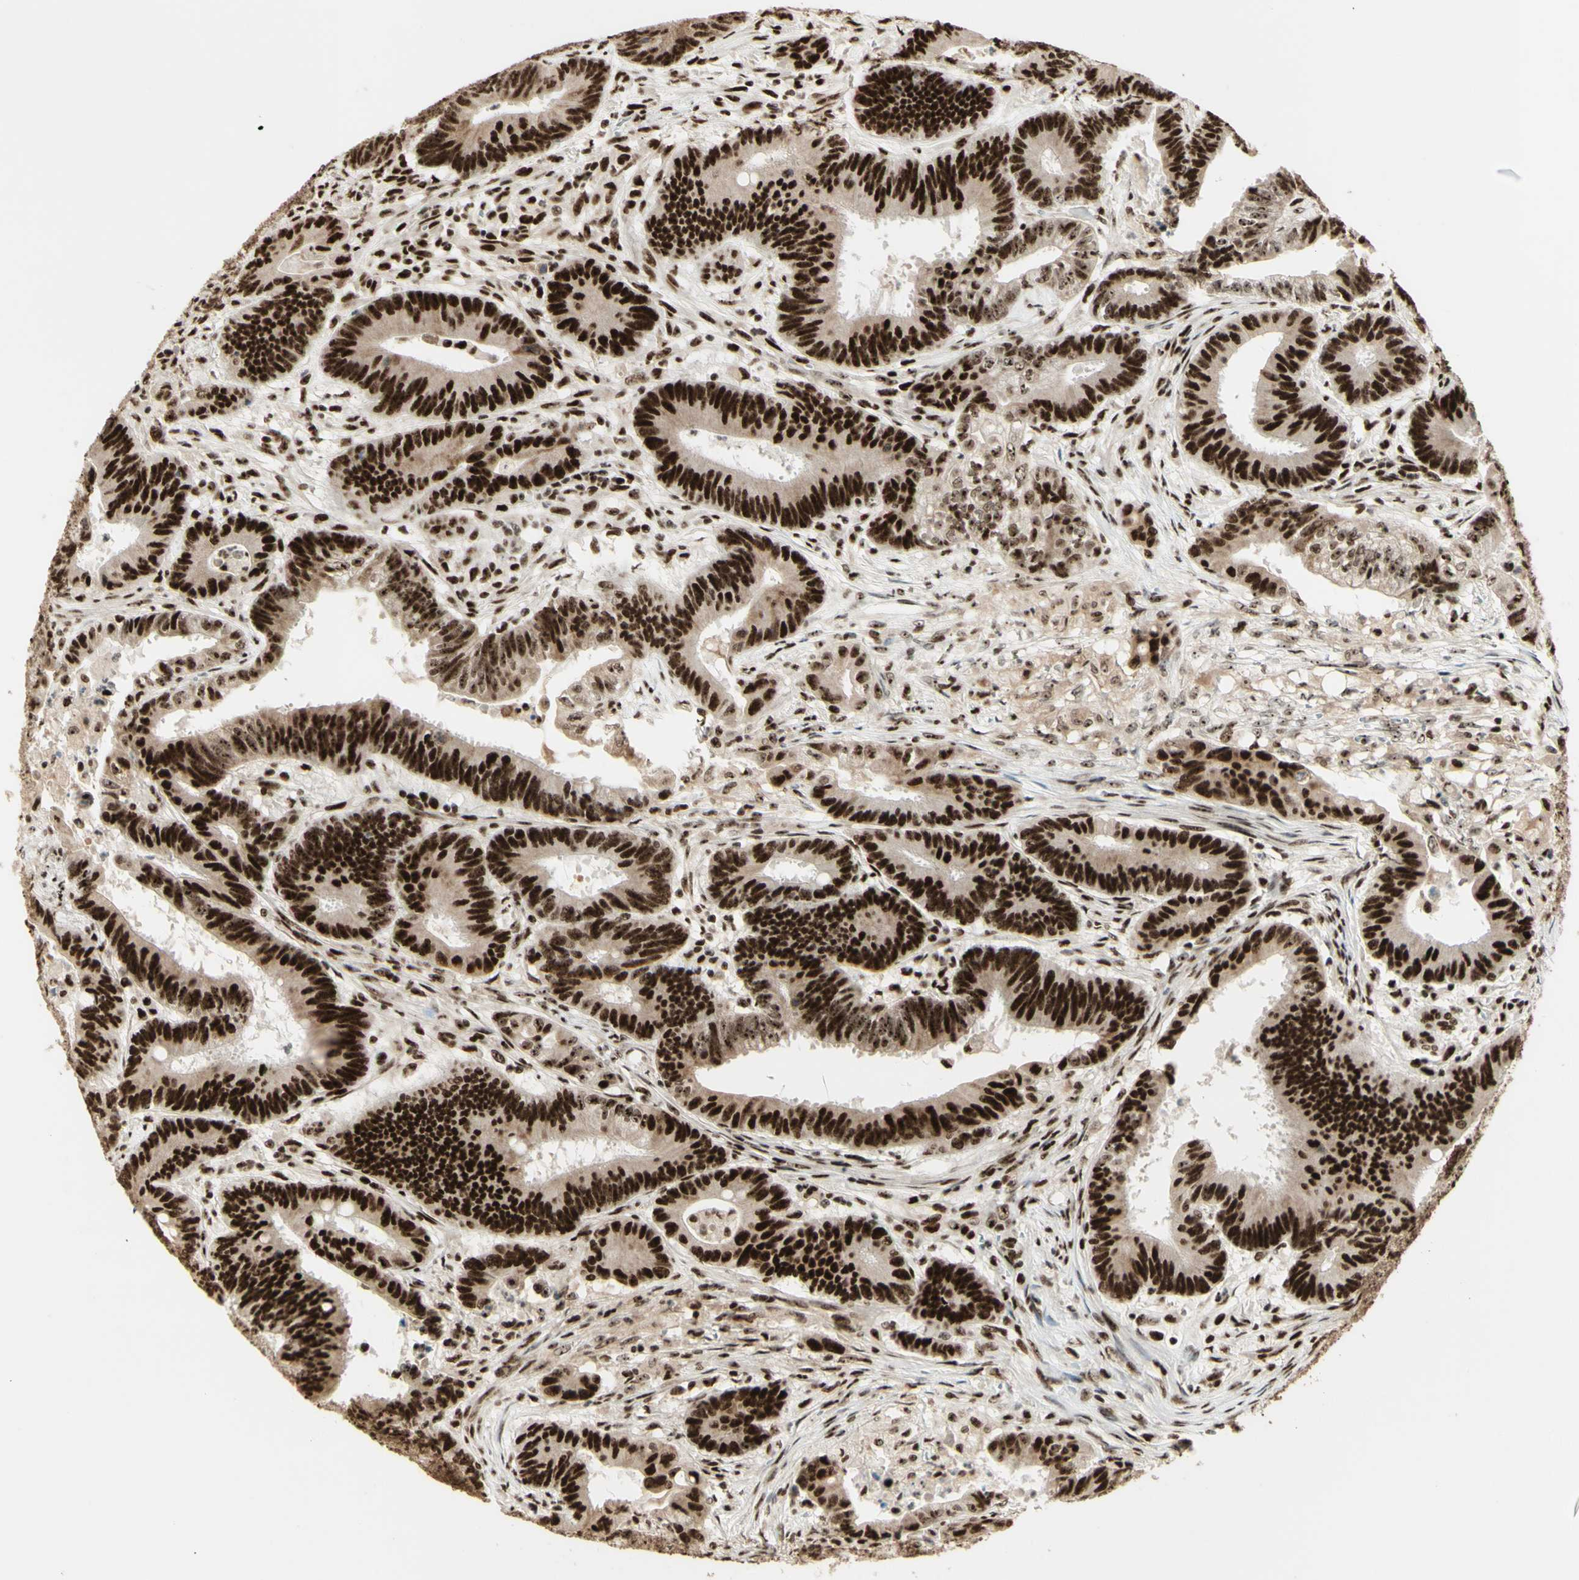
{"staining": {"intensity": "strong", "quantity": ">75%", "location": "cytoplasmic/membranous,nuclear"}, "tissue": "colorectal cancer", "cell_type": "Tumor cells", "image_type": "cancer", "snomed": [{"axis": "morphology", "description": "Adenocarcinoma, NOS"}, {"axis": "topography", "description": "Colon"}], "caption": "Strong cytoplasmic/membranous and nuclear protein staining is appreciated in approximately >75% of tumor cells in adenocarcinoma (colorectal).", "gene": "DHX9", "patient": {"sex": "male", "age": 45}}